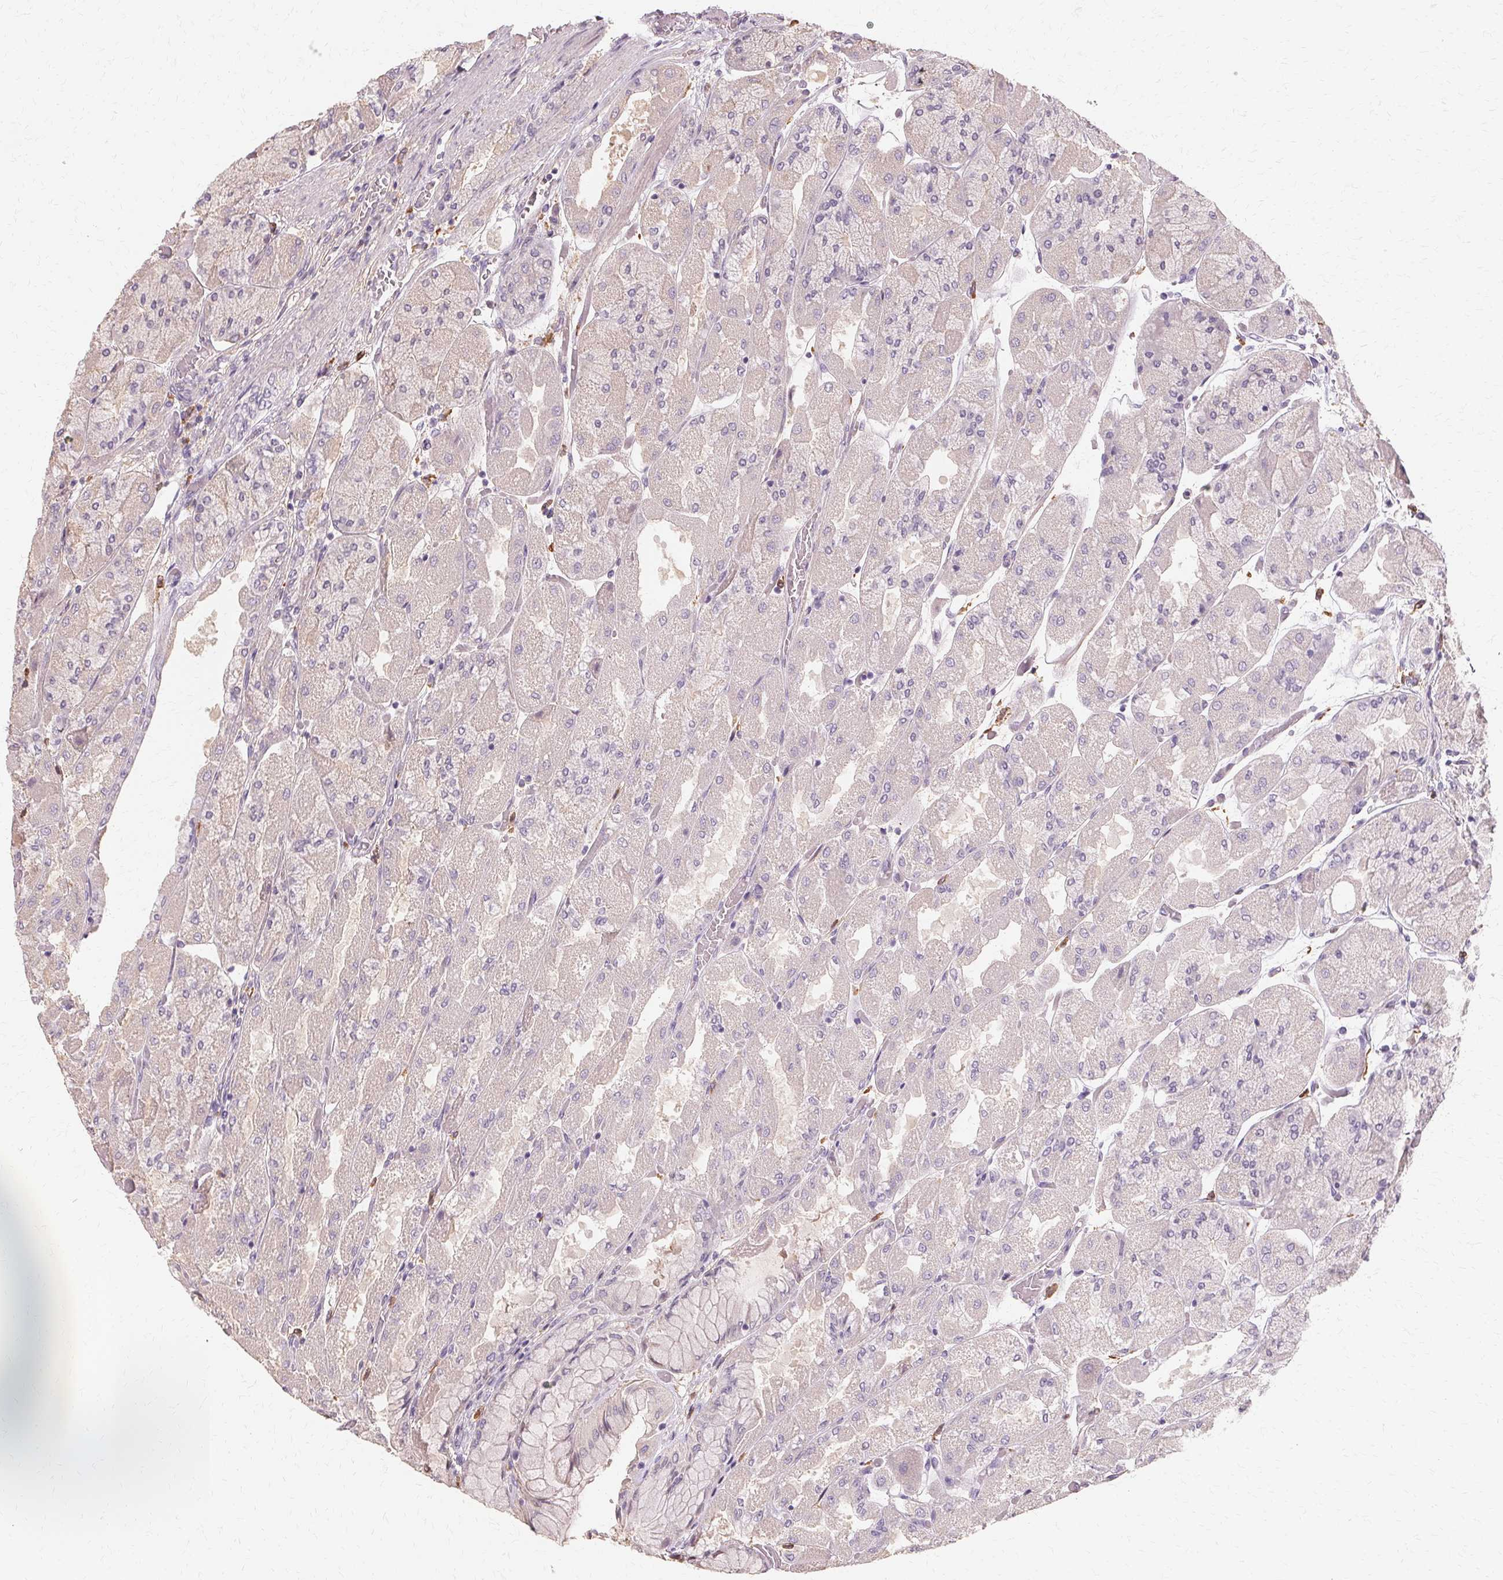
{"staining": {"intensity": "weak", "quantity": "<25%", "location": "cytoplasmic/membranous"}, "tissue": "stomach", "cell_type": "Glandular cells", "image_type": "normal", "snomed": [{"axis": "morphology", "description": "Normal tissue, NOS"}, {"axis": "topography", "description": "Stomach"}], "caption": "Immunohistochemistry of benign human stomach reveals no expression in glandular cells.", "gene": "IFNGR1", "patient": {"sex": "female", "age": 61}}